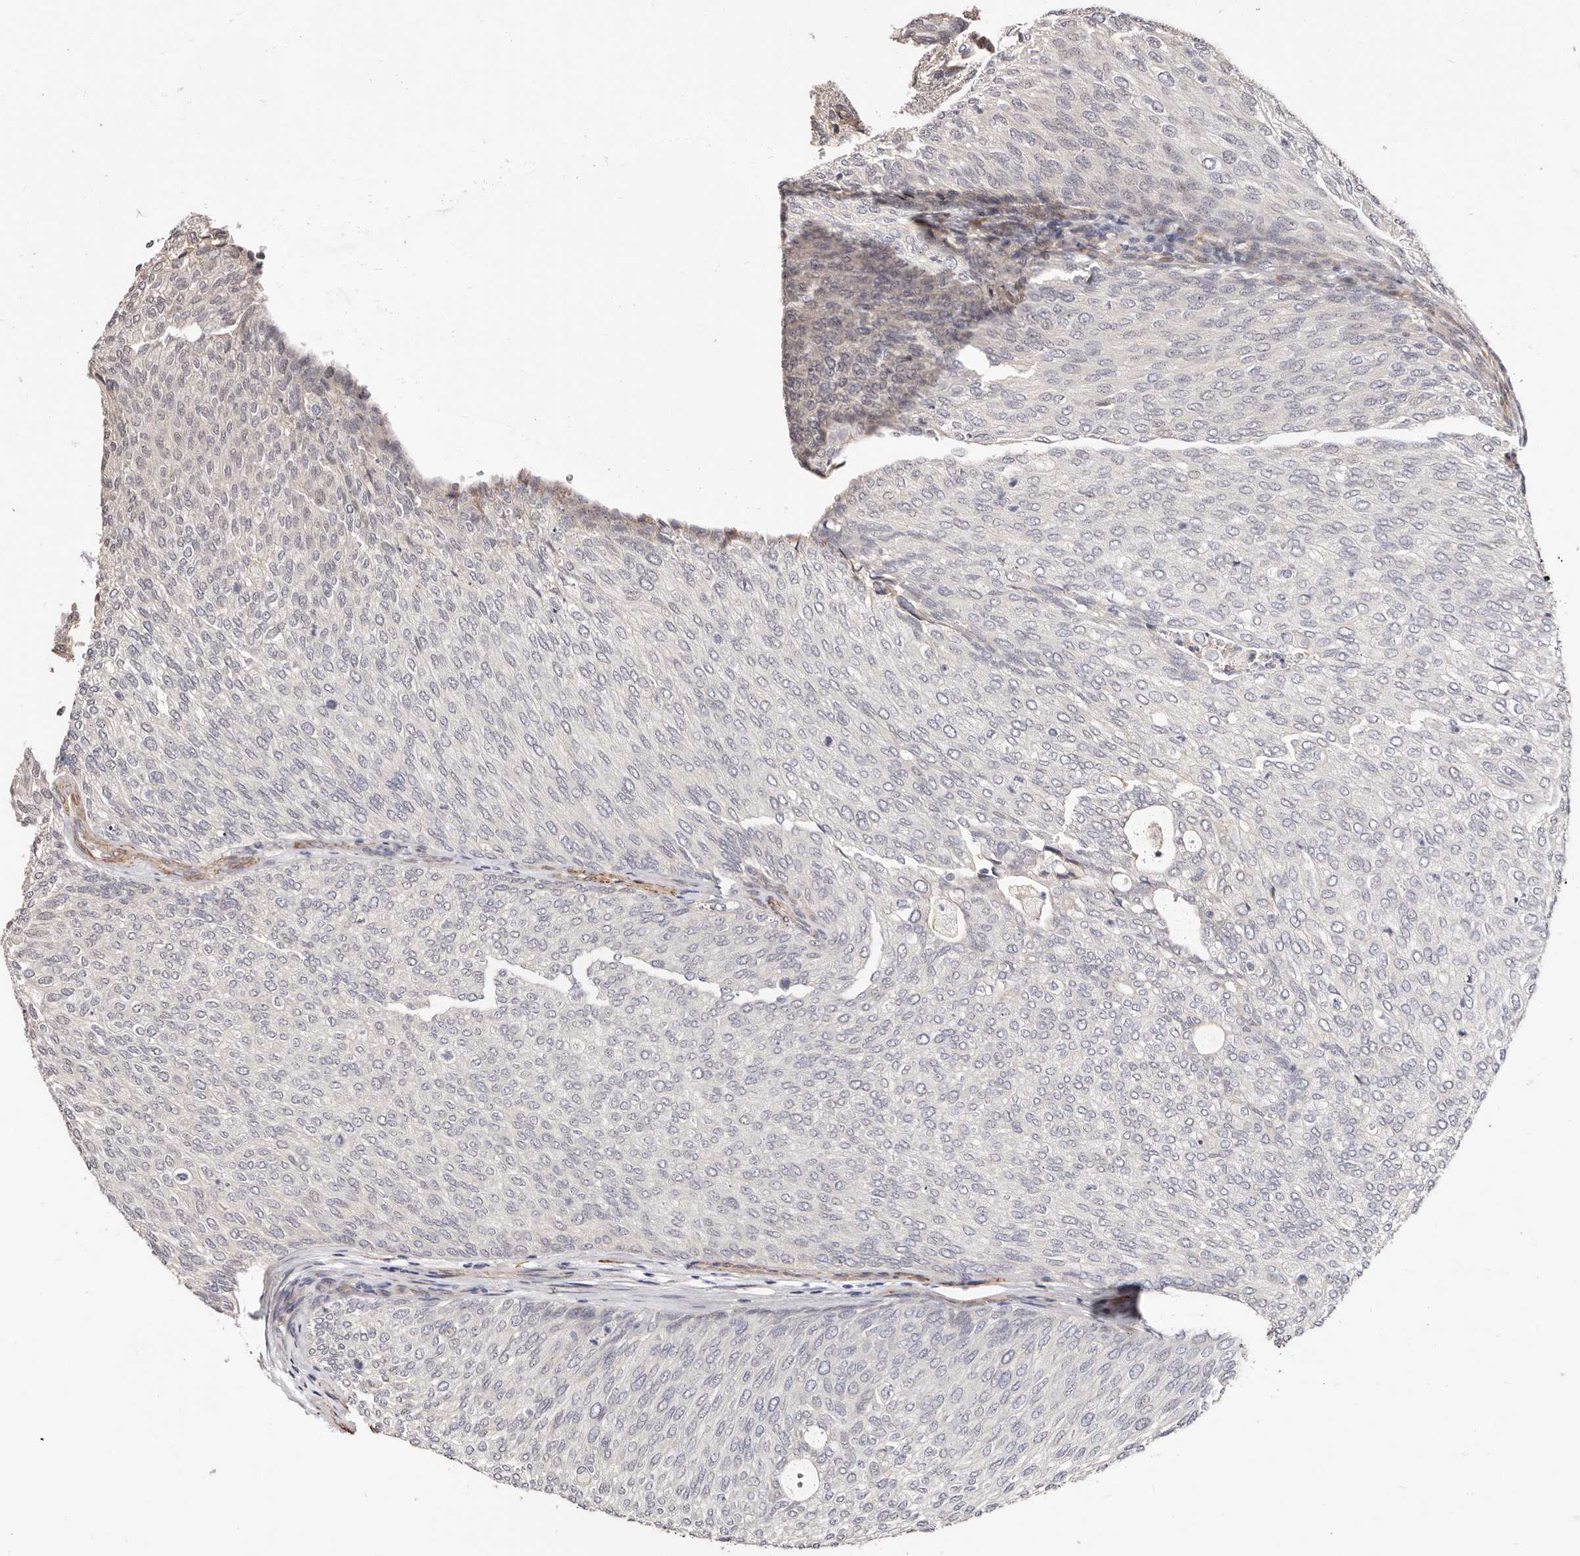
{"staining": {"intensity": "negative", "quantity": "none", "location": "none"}, "tissue": "urothelial cancer", "cell_type": "Tumor cells", "image_type": "cancer", "snomed": [{"axis": "morphology", "description": "Urothelial carcinoma, Low grade"}, {"axis": "topography", "description": "Urinary bladder"}], "caption": "This is an IHC image of human urothelial cancer. There is no staining in tumor cells.", "gene": "TRIP13", "patient": {"sex": "female", "age": 79}}